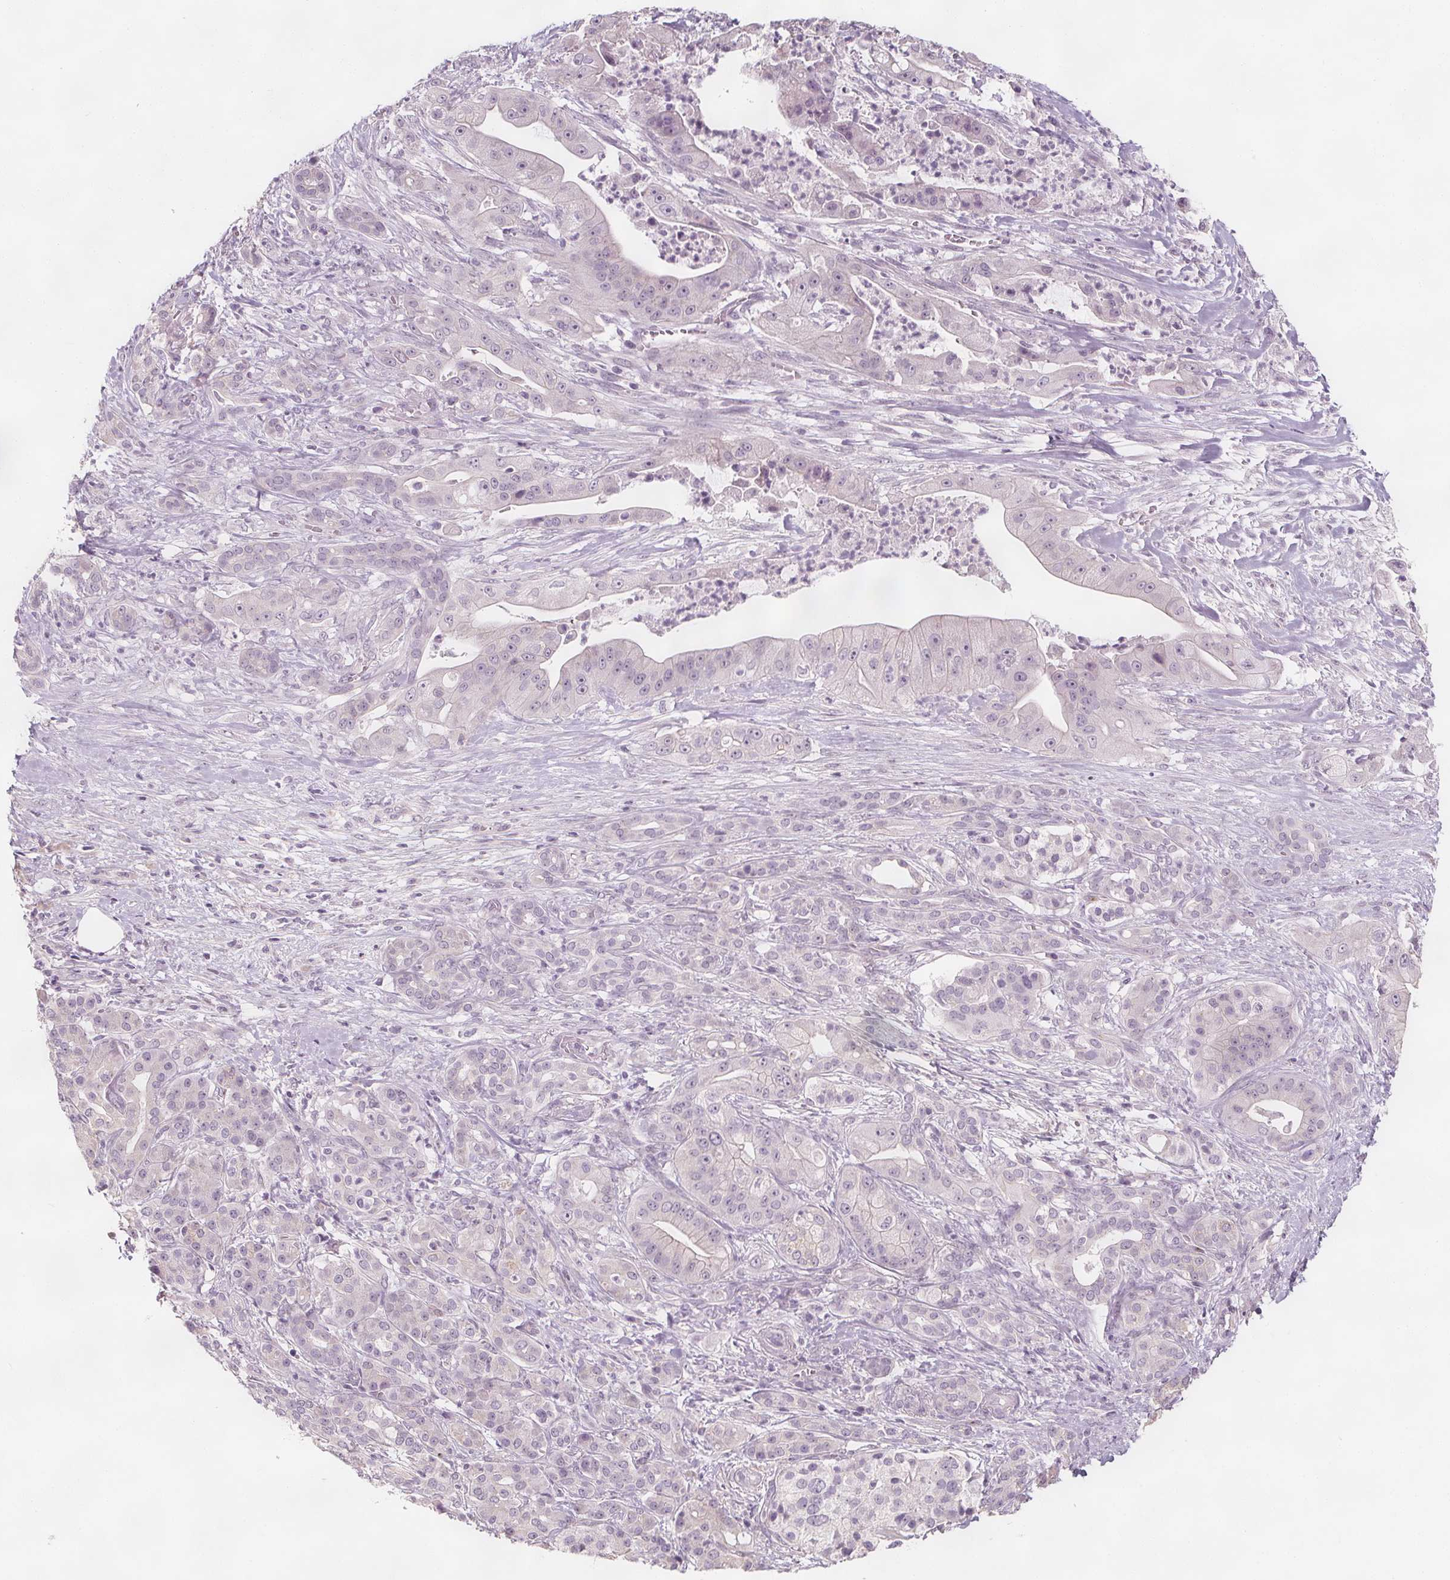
{"staining": {"intensity": "negative", "quantity": "none", "location": "none"}, "tissue": "pancreatic cancer", "cell_type": "Tumor cells", "image_type": "cancer", "snomed": [{"axis": "morphology", "description": "Normal tissue, NOS"}, {"axis": "morphology", "description": "Inflammation, NOS"}, {"axis": "morphology", "description": "Adenocarcinoma, NOS"}, {"axis": "topography", "description": "Pancreas"}], "caption": "IHC image of neoplastic tissue: pancreatic adenocarcinoma stained with DAB (3,3'-diaminobenzidine) reveals no significant protein positivity in tumor cells.", "gene": "C1orf167", "patient": {"sex": "male", "age": 57}}